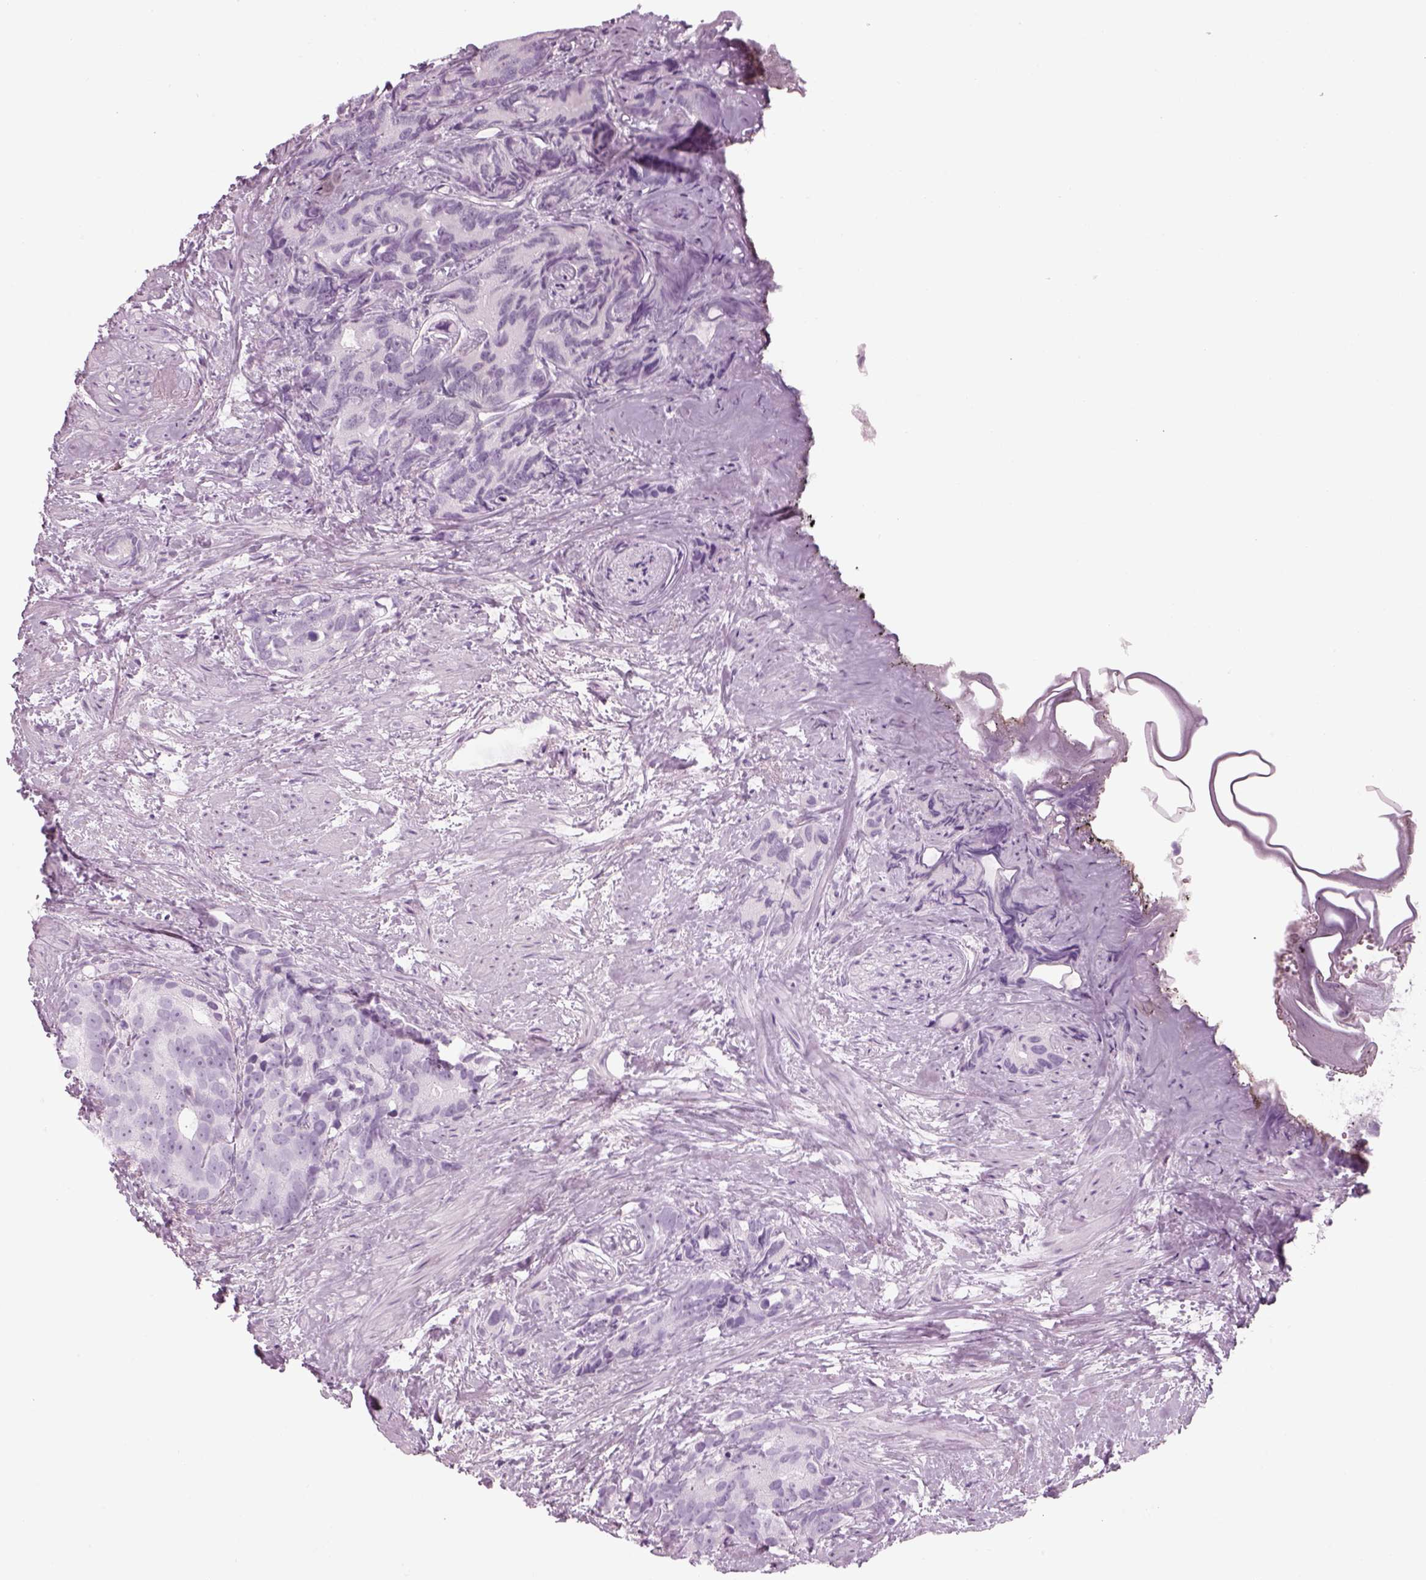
{"staining": {"intensity": "negative", "quantity": "none", "location": "none"}, "tissue": "prostate cancer", "cell_type": "Tumor cells", "image_type": "cancer", "snomed": [{"axis": "morphology", "description": "Adenocarcinoma, High grade"}, {"axis": "topography", "description": "Prostate"}], "caption": "Prostate cancer (adenocarcinoma (high-grade)) was stained to show a protein in brown. There is no significant staining in tumor cells.", "gene": "PABPC1L2B", "patient": {"sex": "male", "age": 90}}